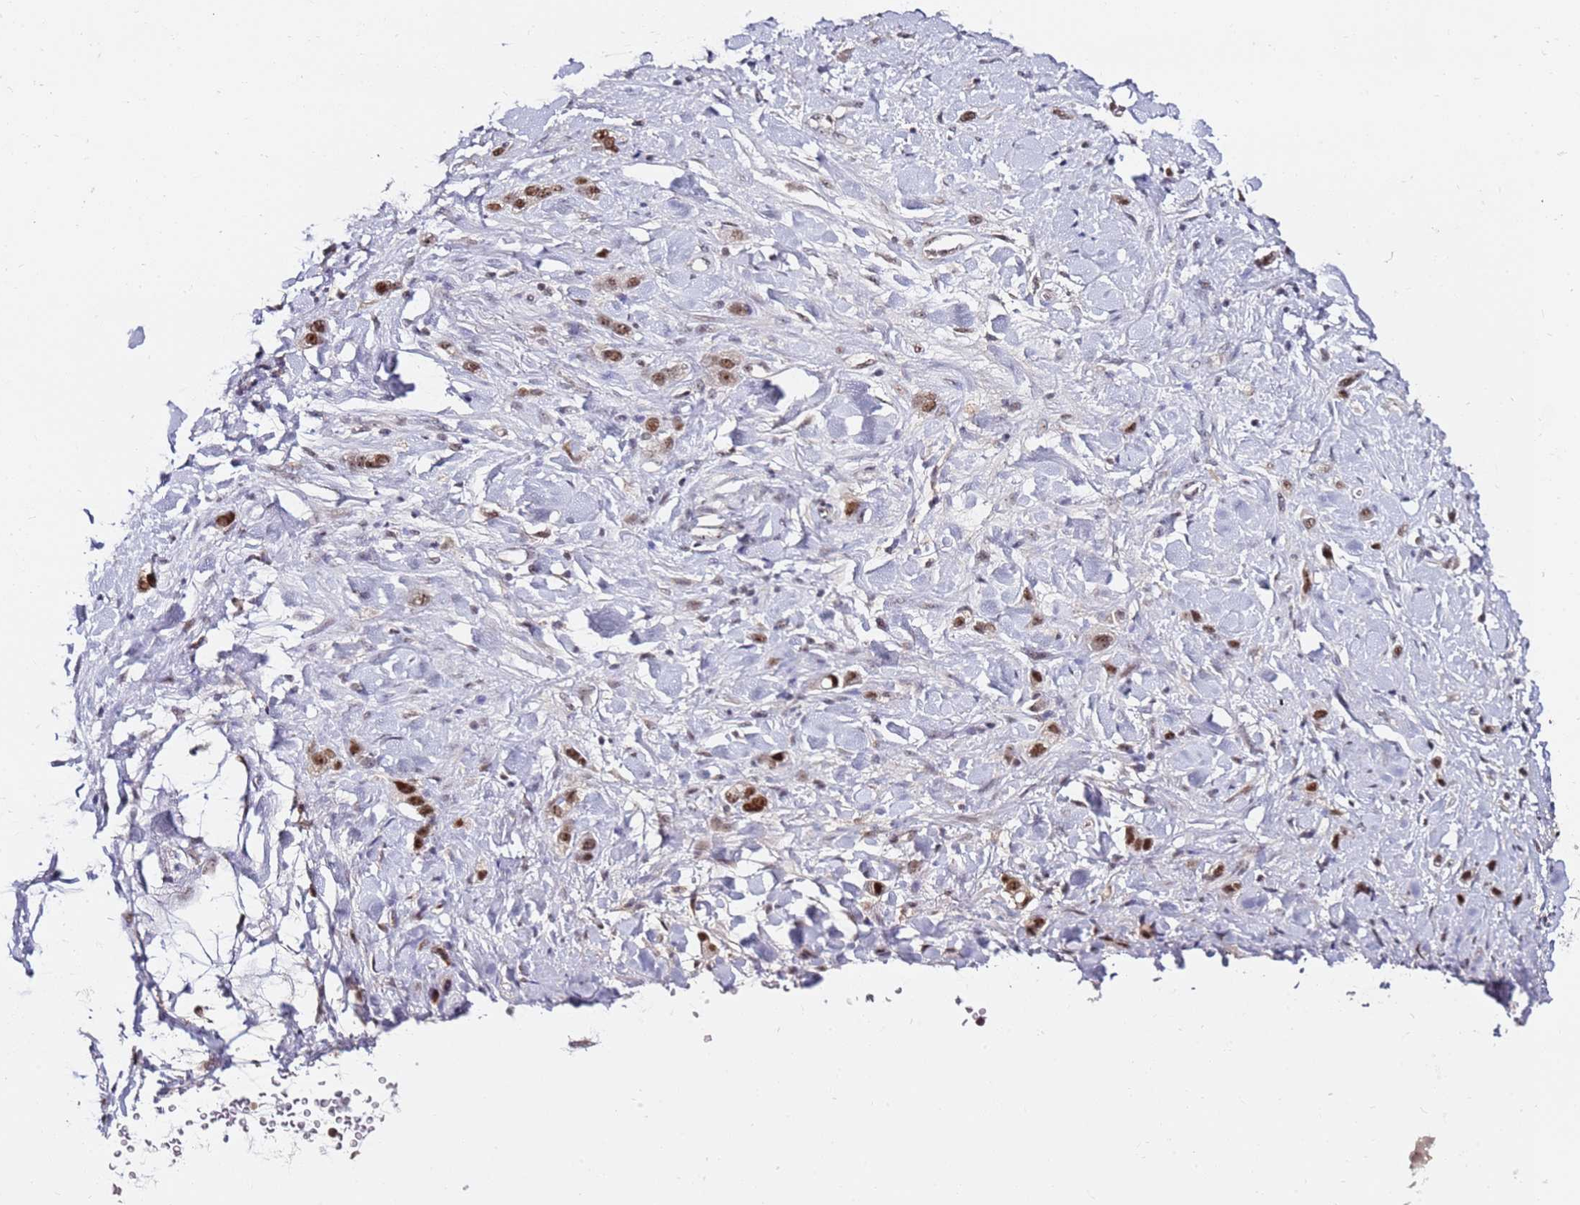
{"staining": {"intensity": "strong", "quantity": ">75%", "location": "nuclear"}, "tissue": "stomach cancer", "cell_type": "Tumor cells", "image_type": "cancer", "snomed": [{"axis": "morphology", "description": "Adenocarcinoma, NOS"}, {"axis": "topography", "description": "Stomach"}], "caption": "Brown immunohistochemical staining in stomach cancer (adenocarcinoma) exhibits strong nuclear expression in about >75% of tumor cells. Using DAB (3,3'-diaminobenzidine) (brown) and hematoxylin (blue) stains, captured at high magnification using brightfield microscopy.", "gene": "FCF1", "patient": {"sex": "female", "age": 65}}